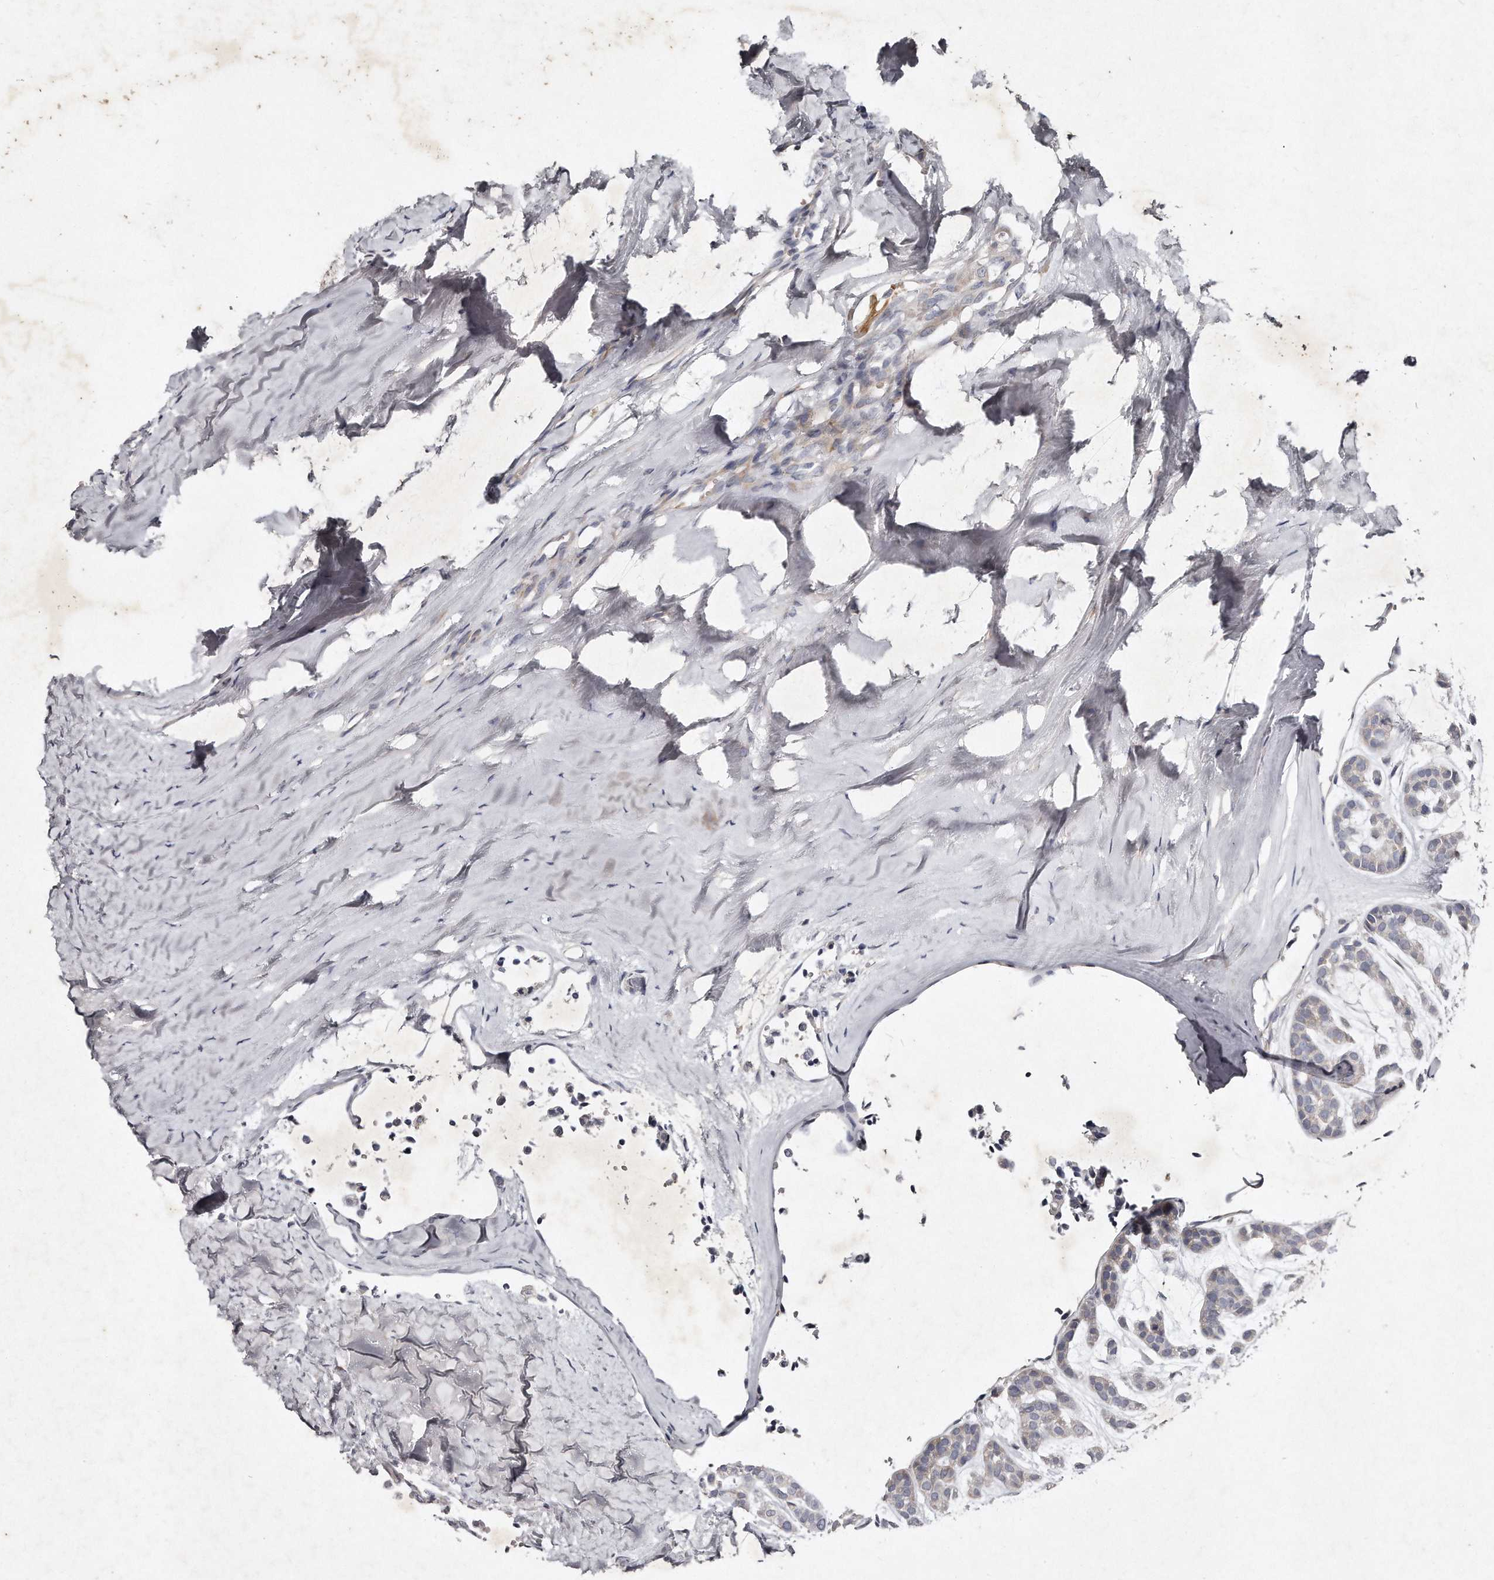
{"staining": {"intensity": "negative", "quantity": "none", "location": "none"}, "tissue": "head and neck cancer", "cell_type": "Tumor cells", "image_type": "cancer", "snomed": [{"axis": "morphology", "description": "Adenocarcinoma, NOS"}, {"axis": "morphology", "description": "Adenoma, NOS"}, {"axis": "topography", "description": "Head-Neck"}], "caption": "The image displays no significant expression in tumor cells of head and neck cancer. The staining was performed using DAB (3,3'-diaminobenzidine) to visualize the protein expression in brown, while the nuclei were stained in blue with hematoxylin (Magnification: 20x).", "gene": "TECR", "patient": {"sex": "female", "age": 55}}